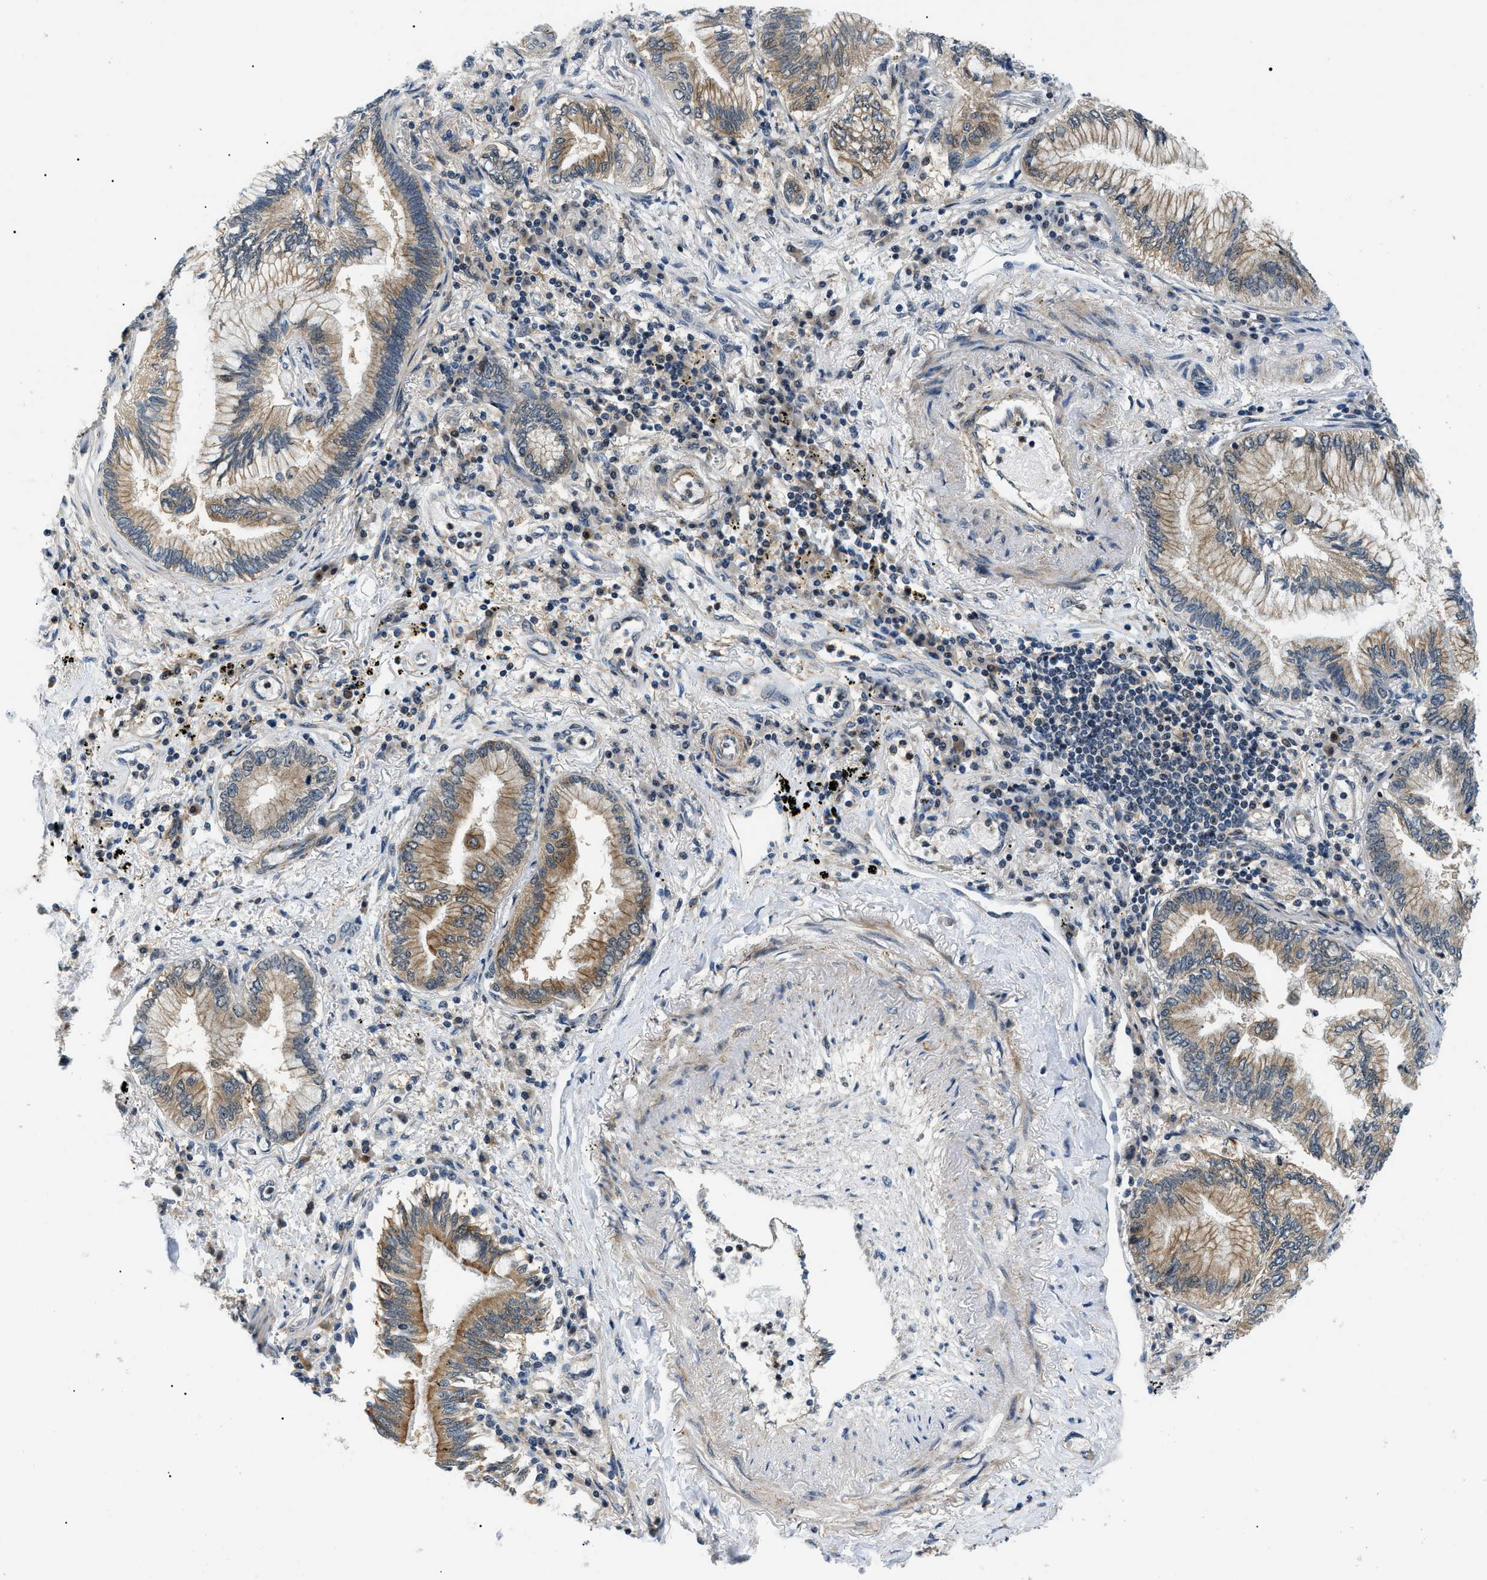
{"staining": {"intensity": "moderate", "quantity": ">75%", "location": "cytoplasmic/membranous"}, "tissue": "lung cancer", "cell_type": "Tumor cells", "image_type": "cancer", "snomed": [{"axis": "morphology", "description": "Normal tissue, NOS"}, {"axis": "morphology", "description": "Adenocarcinoma, NOS"}, {"axis": "topography", "description": "Bronchus"}, {"axis": "topography", "description": "Lung"}], "caption": "Adenocarcinoma (lung) tissue reveals moderate cytoplasmic/membranous staining in approximately >75% of tumor cells", "gene": "RBM15", "patient": {"sex": "female", "age": 70}}